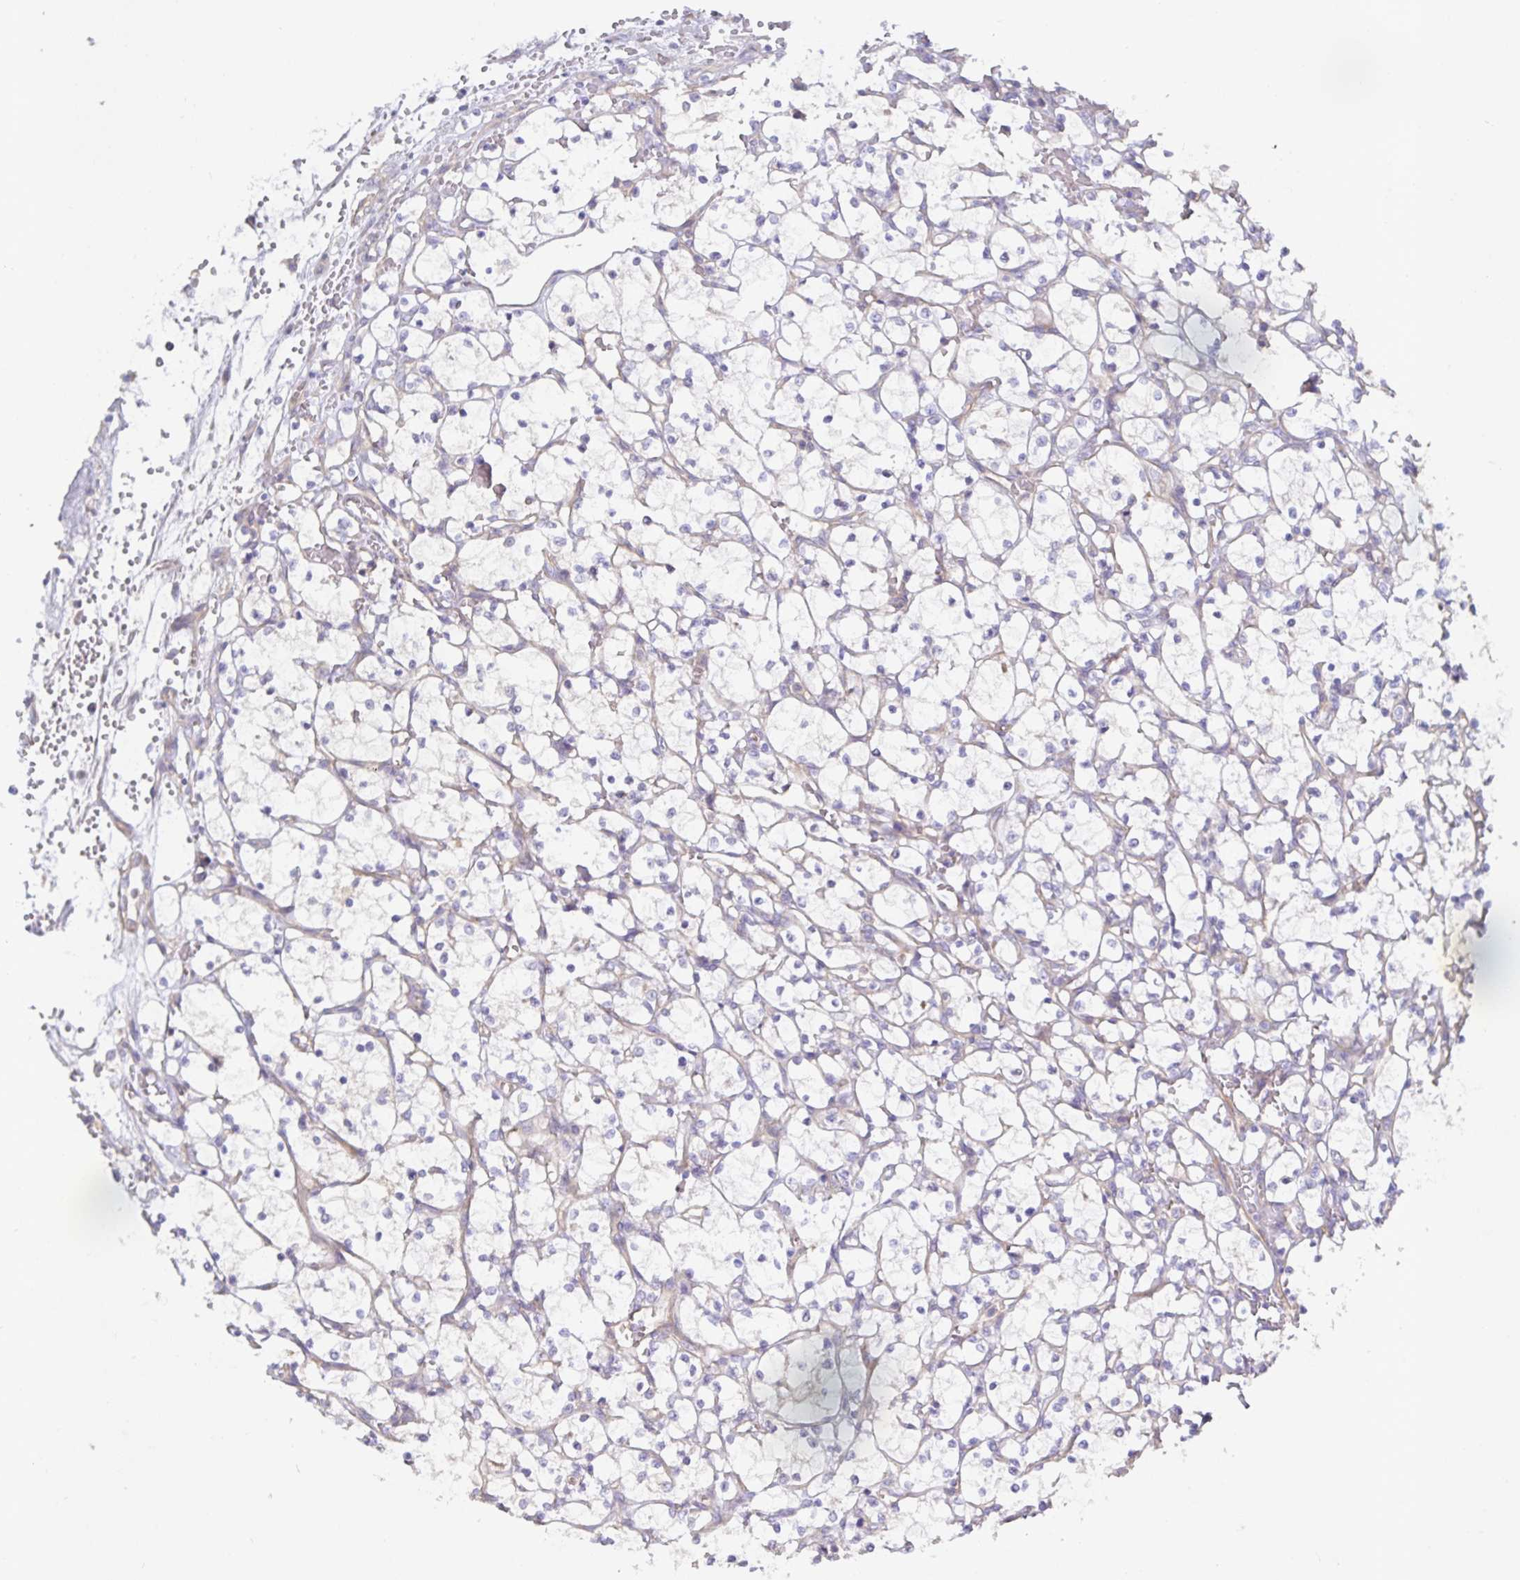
{"staining": {"intensity": "negative", "quantity": "none", "location": "none"}, "tissue": "renal cancer", "cell_type": "Tumor cells", "image_type": "cancer", "snomed": [{"axis": "morphology", "description": "Adenocarcinoma, NOS"}, {"axis": "topography", "description": "Kidney"}], "caption": "The immunohistochemistry (IHC) histopathology image has no significant staining in tumor cells of adenocarcinoma (renal) tissue.", "gene": "METTL22", "patient": {"sex": "female", "age": 69}}